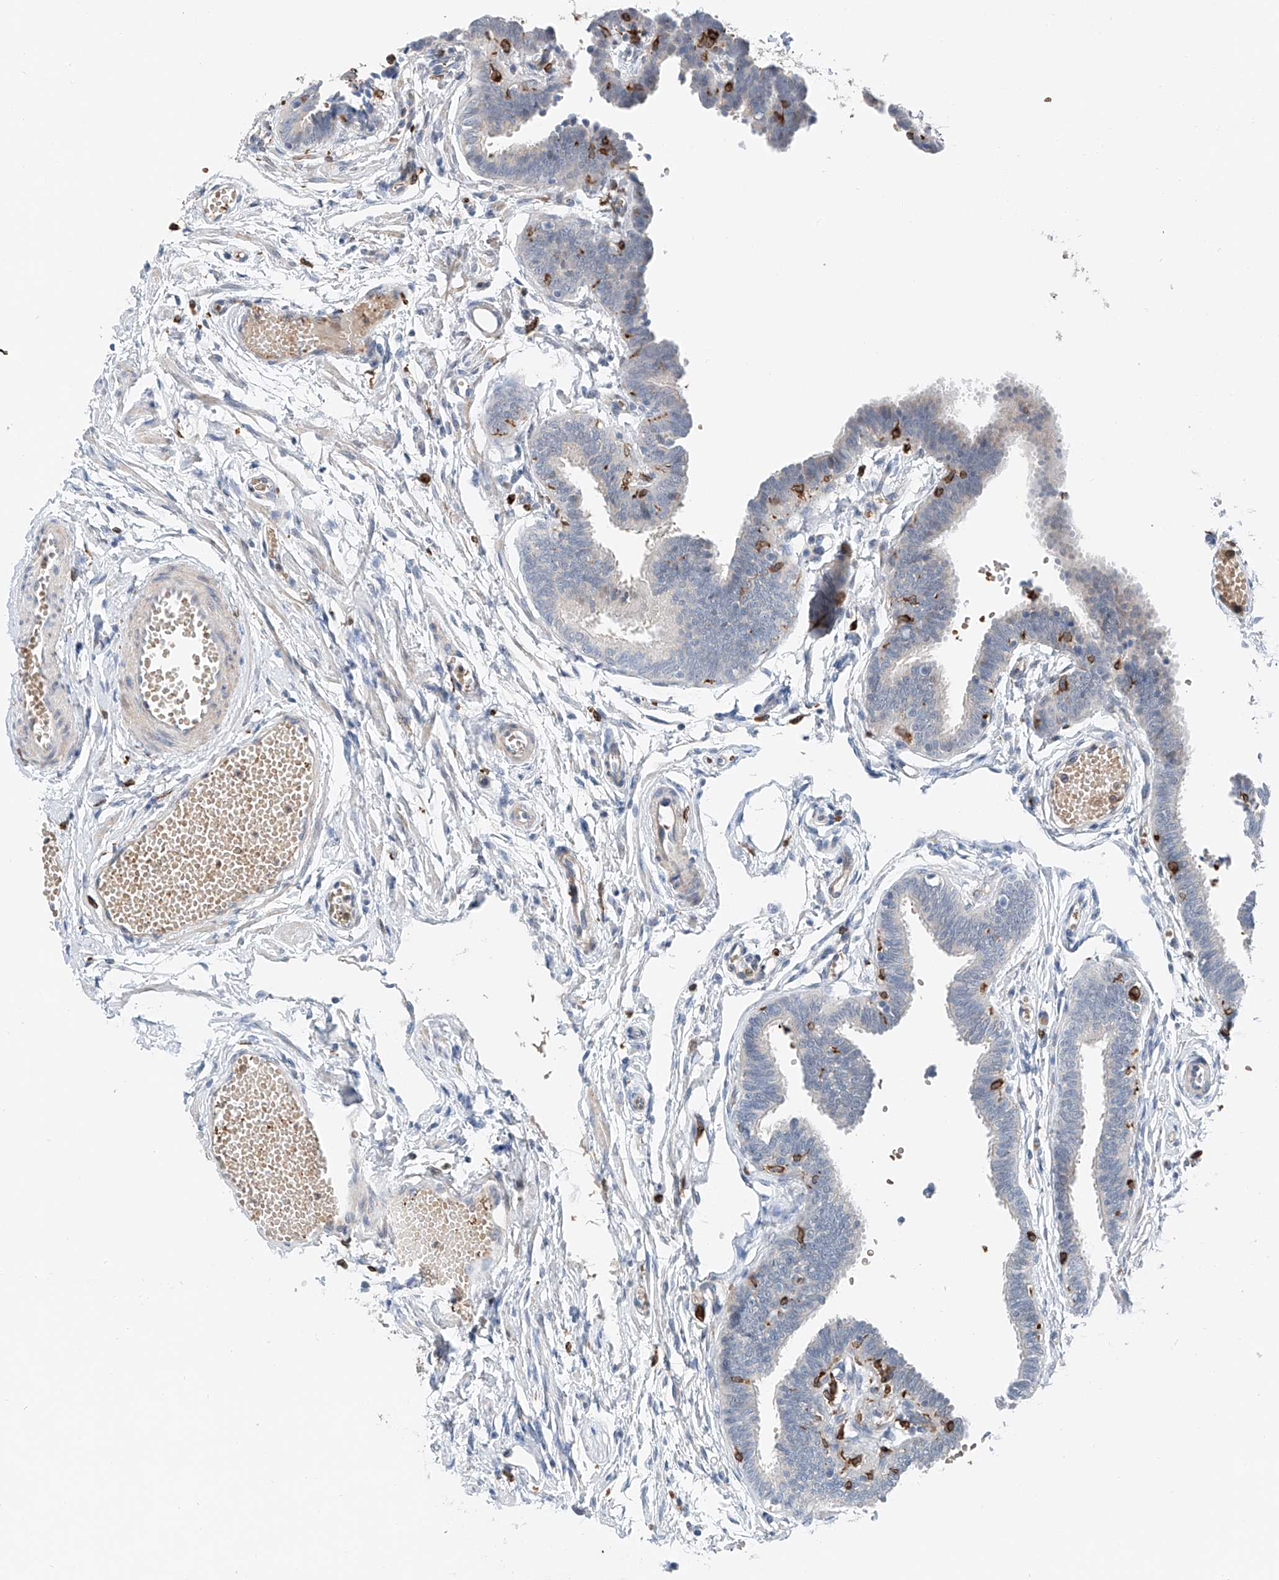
{"staining": {"intensity": "negative", "quantity": "none", "location": "none"}, "tissue": "fallopian tube", "cell_type": "Glandular cells", "image_type": "normal", "snomed": [{"axis": "morphology", "description": "Normal tissue, NOS"}, {"axis": "topography", "description": "Fallopian tube"}, {"axis": "topography", "description": "Ovary"}], "caption": "Protein analysis of normal fallopian tube displays no significant positivity in glandular cells. (Immunohistochemistry, brightfield microscopy, high magnification).", "gene": "TBXAS1", "patient": {"sex": "female", "age": 23}}